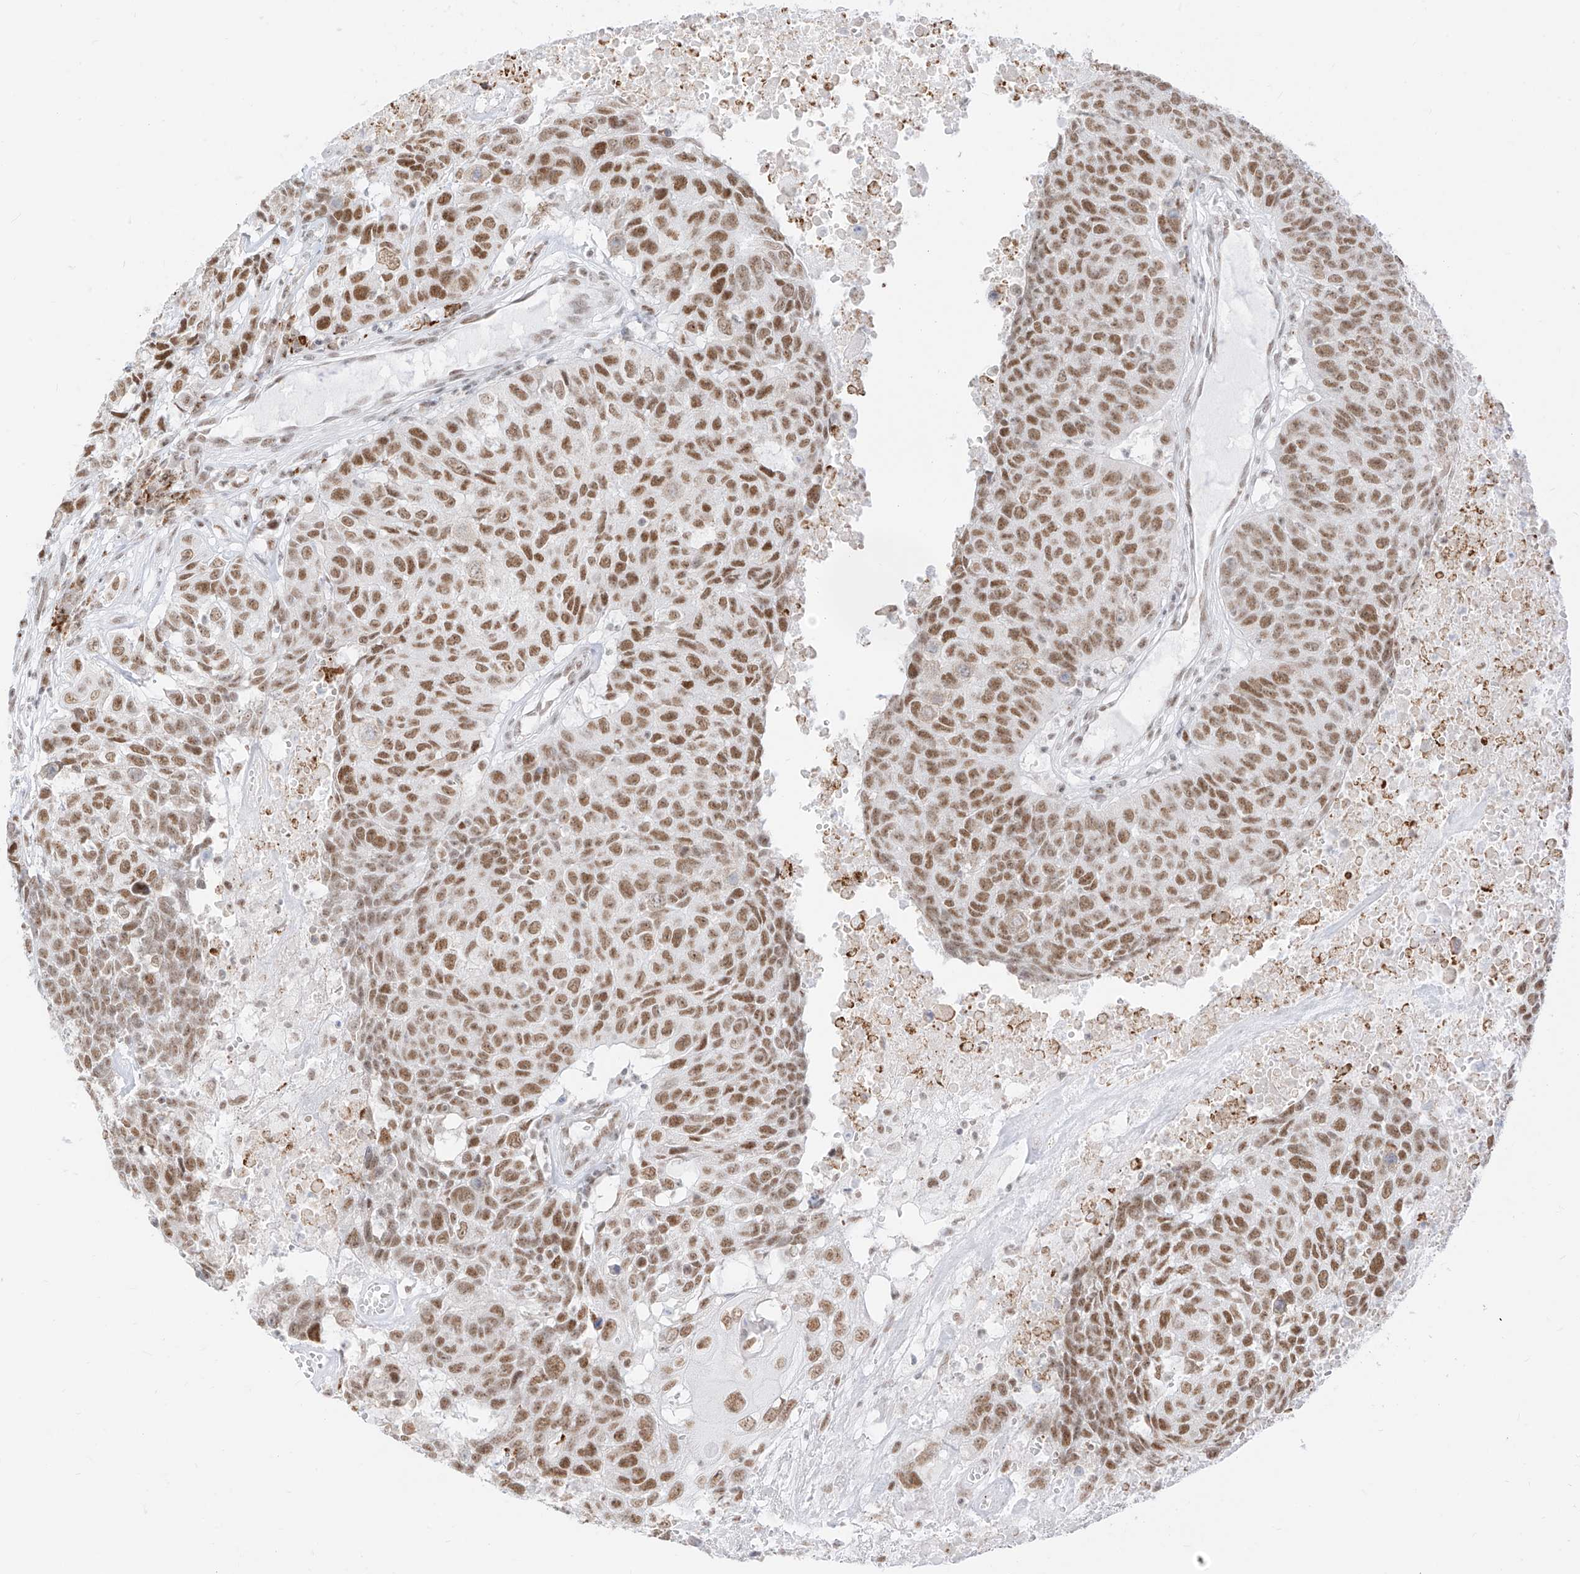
{"staining": {"intensity": "moderate", "quantity": ">75%", "location": "nuclear"}, "tissue": "head and neck cancer", "cell_type": "Tumor cells", "image_type": "cancer", "snomed": [{"axis": "morphology", "description": "Squamous cell carcinoma, NOS"}, {"axis": "topography", "description": "Head-Neck"}], "caption": "Squamous cell carcinoma (head and neck) was stained to show a protein in brown. There is medium levels of moderate nuclear staining in about >75% of tumor cells. (Stains: DAB in brown, nuclei in blue, Microscopy: brightfield microscopy at high magnification).", "gene": "SUPT5H", "patient": {"sex": "male", "age": 66}}